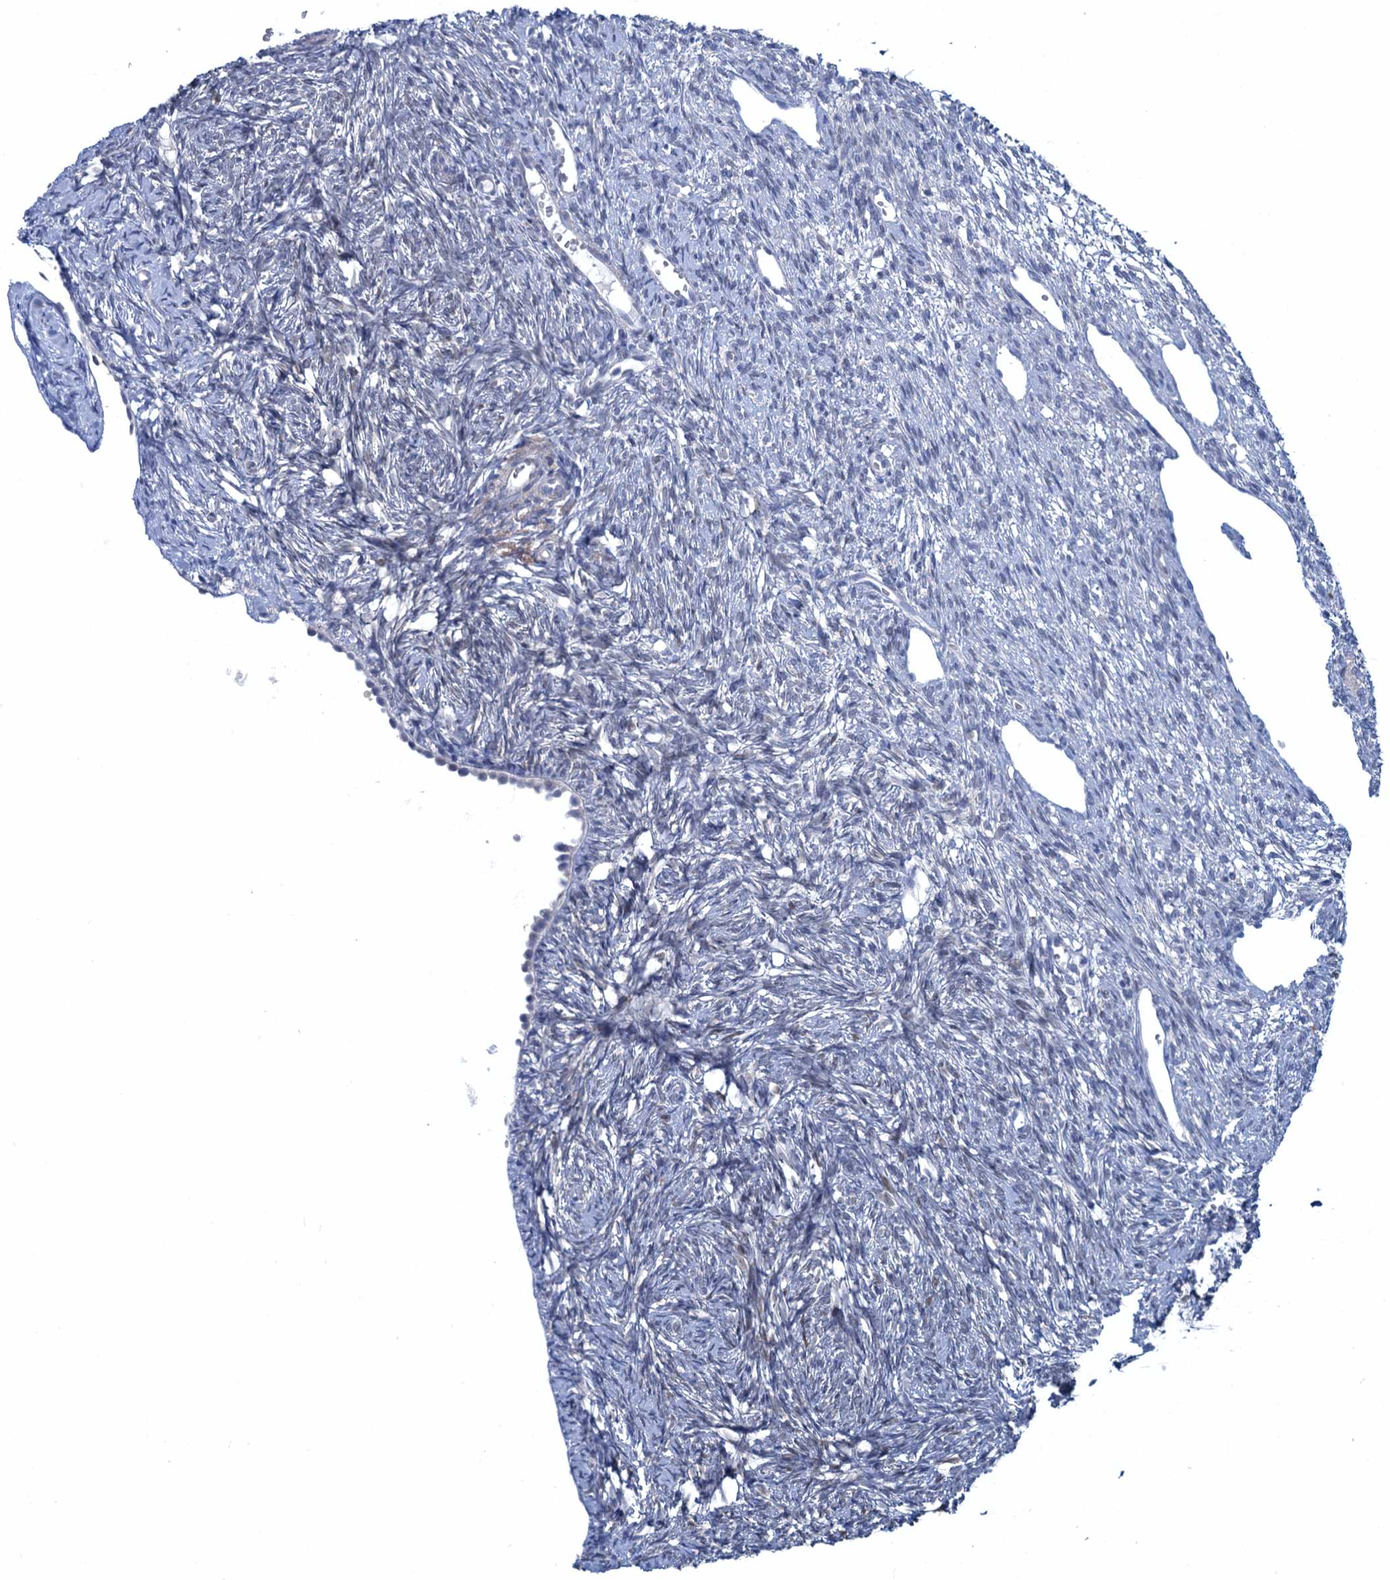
{"staining": {"intensity": "negative", "quantity": "none", "location": "none"}, "tissue": "ovary", "cell_type": "Follicle cells", "image_type": "normal", "snomed": [{"axis": "morphology", "description": "Normal tissue, NOS"}, {"axis": "topography", "description": "Ovary"}], "caption": "The IHC image has no significant expression in follicle cells of ovary.", "gene": "TOX3", "patient": {"sex": "female", "age": 51}}